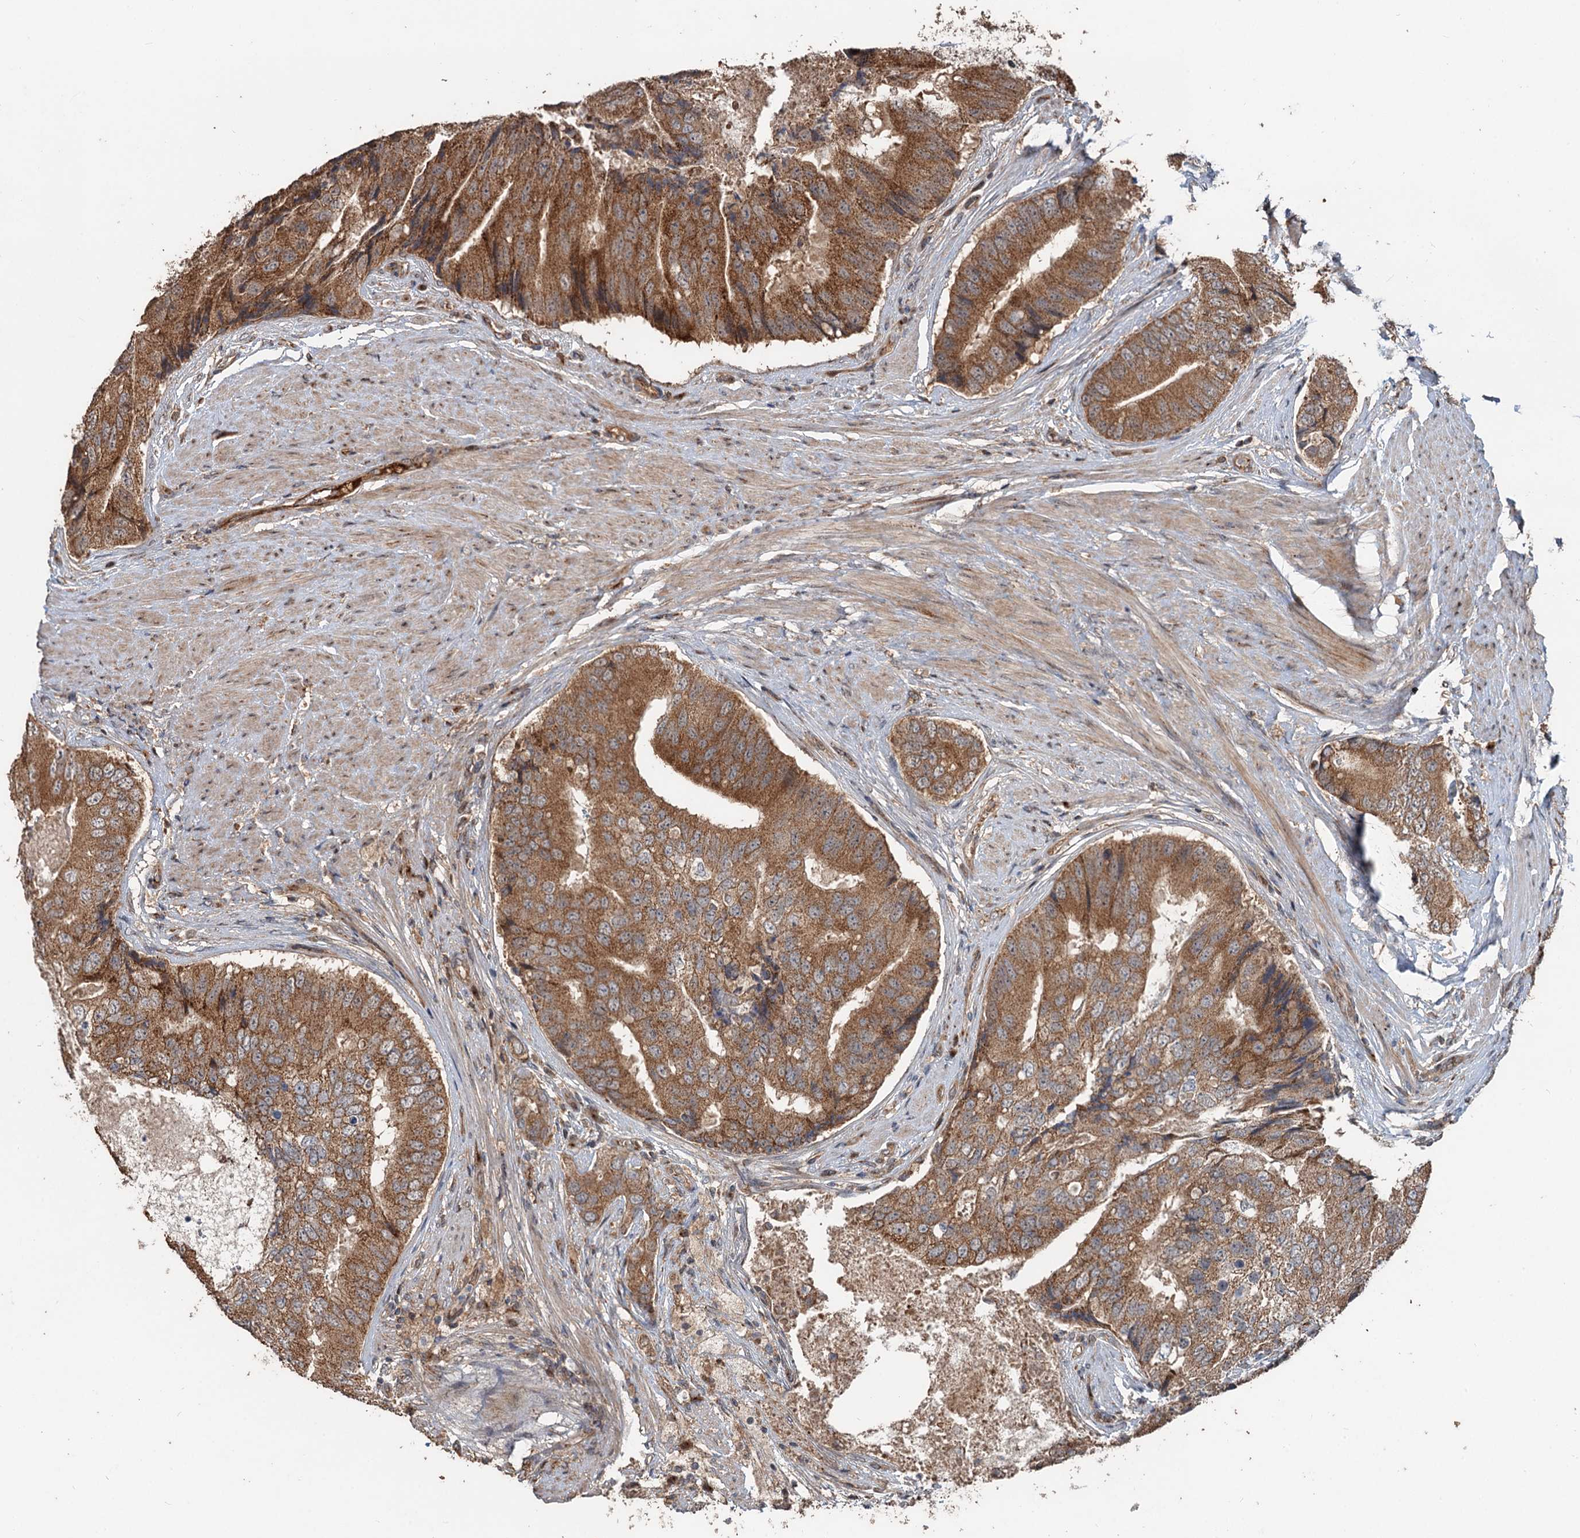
{"staining": {"intensity": "moderate", "quantity": ">75%", "location": "cytoplasmic/membranous"}, "tissue": "prostate cancer", "cell_type": "Tumor cells", "image_type": "cancer", "snomed": [{"axis": "morphology", "description": "Adenocarcinoma, High grade"}, {"axis": "topography", "description": "Prostate"}], "caption": "The micrograph reveals a brown stain indicating the presence of a protein in the cytoplasmic/membranous of tumor cells in high-grade adenocarcinoma (prostate).", "gene": "DEXI", "patient": {"sex": "male", "age": 70}}